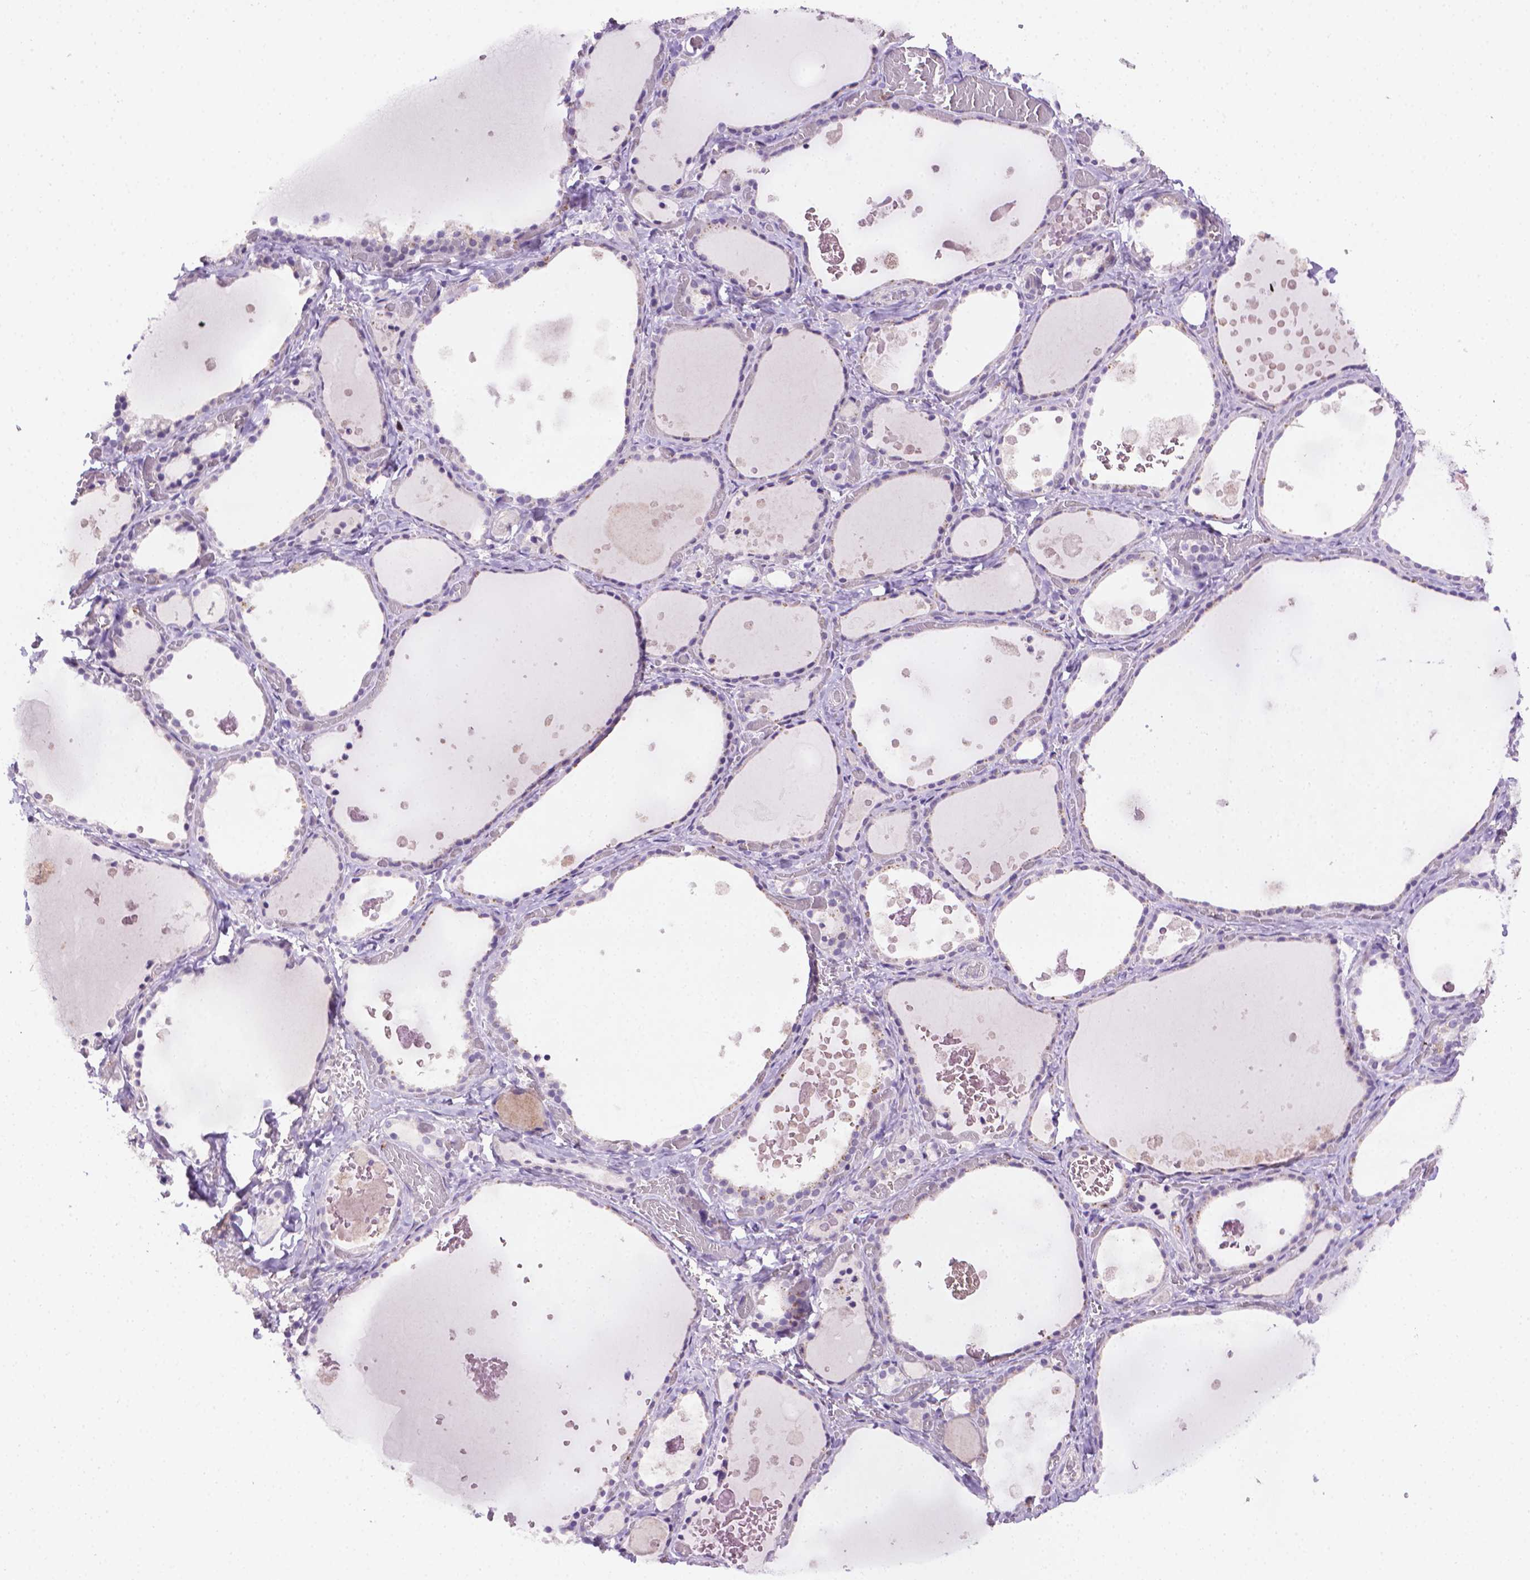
{"staining": {"intensity": "negative", "quantity": "none", "location": "none"}, "tissue": "thyroid gland", "cell_type": "Glandular cells", "image_type": "normal", "snomed": [{"axis": "morphology", "description": "Normal tissue, NOS"}, {"axis": "topography", "description": "Thyroid gland"}], "caption": "An immunohistochemistry image of normal thyroid gland is shown. There is no staining in glandular cells of thyroid gland. The staining was performed using DAB to visualize the protein expression in brown, while the nuclei were stained in blue with hematoxylin (Magnification: 20x).", "gene": "CDKN2D", "patient": {"sex": "female", "age": 56}}